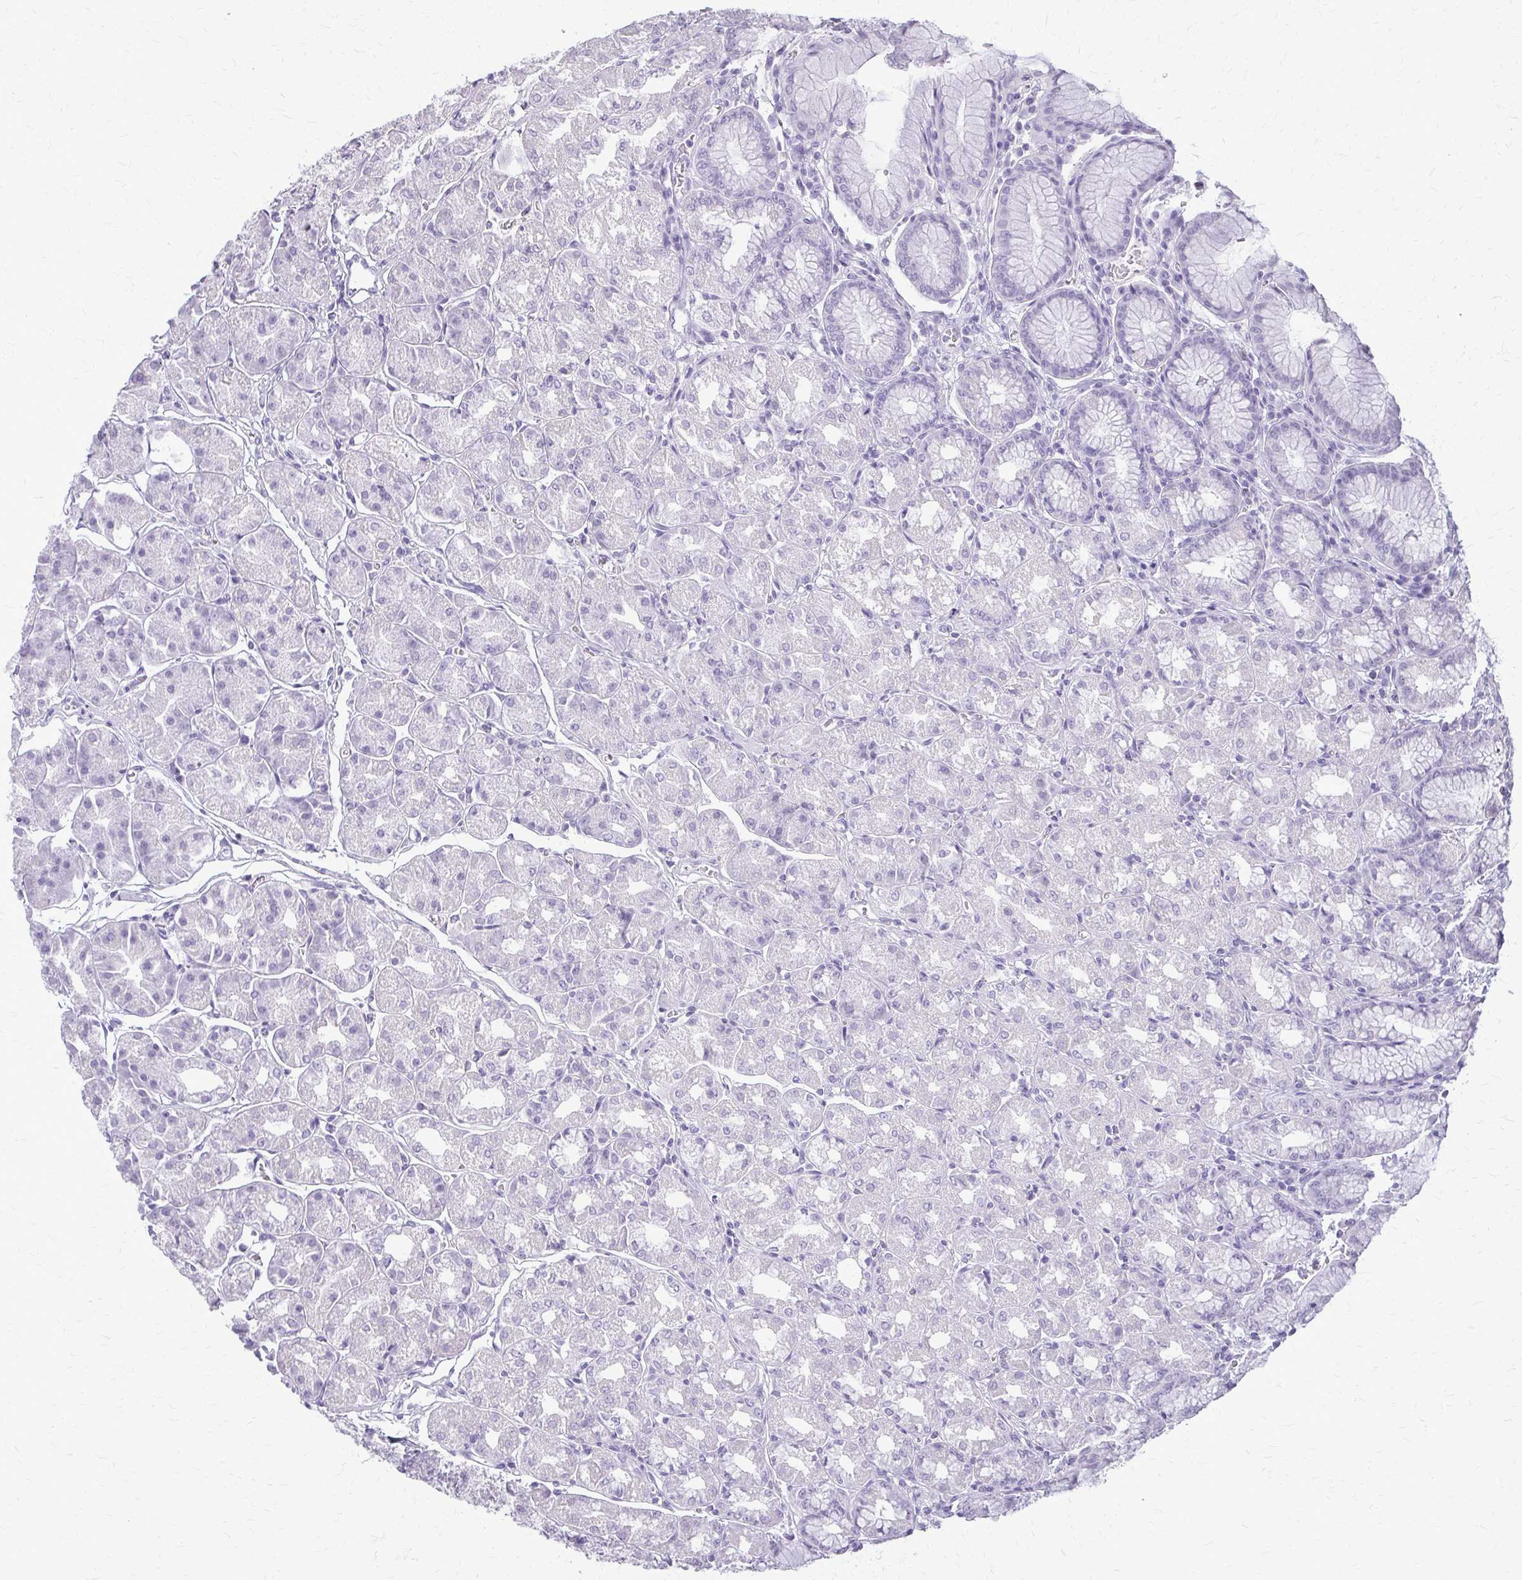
{"staining": {"intensity": "negative", "quantity": "none", "location": "none"}, "tissue": "stomach", "cell_type": "Glandular cells", "image_type": "normal", "snomed": [{"axis": "morphology", "description": "Normal tissue, NOS"}, {"axis": "topography", "description": "Stomach"}], "caption": "An immunohistochemistry (IHC) micrograph of unremarkable stomach is shown. There is no staining in glandular cells of stomach.", "gene": "KRT5", "patient": {"sex": "male", "age": 55}}